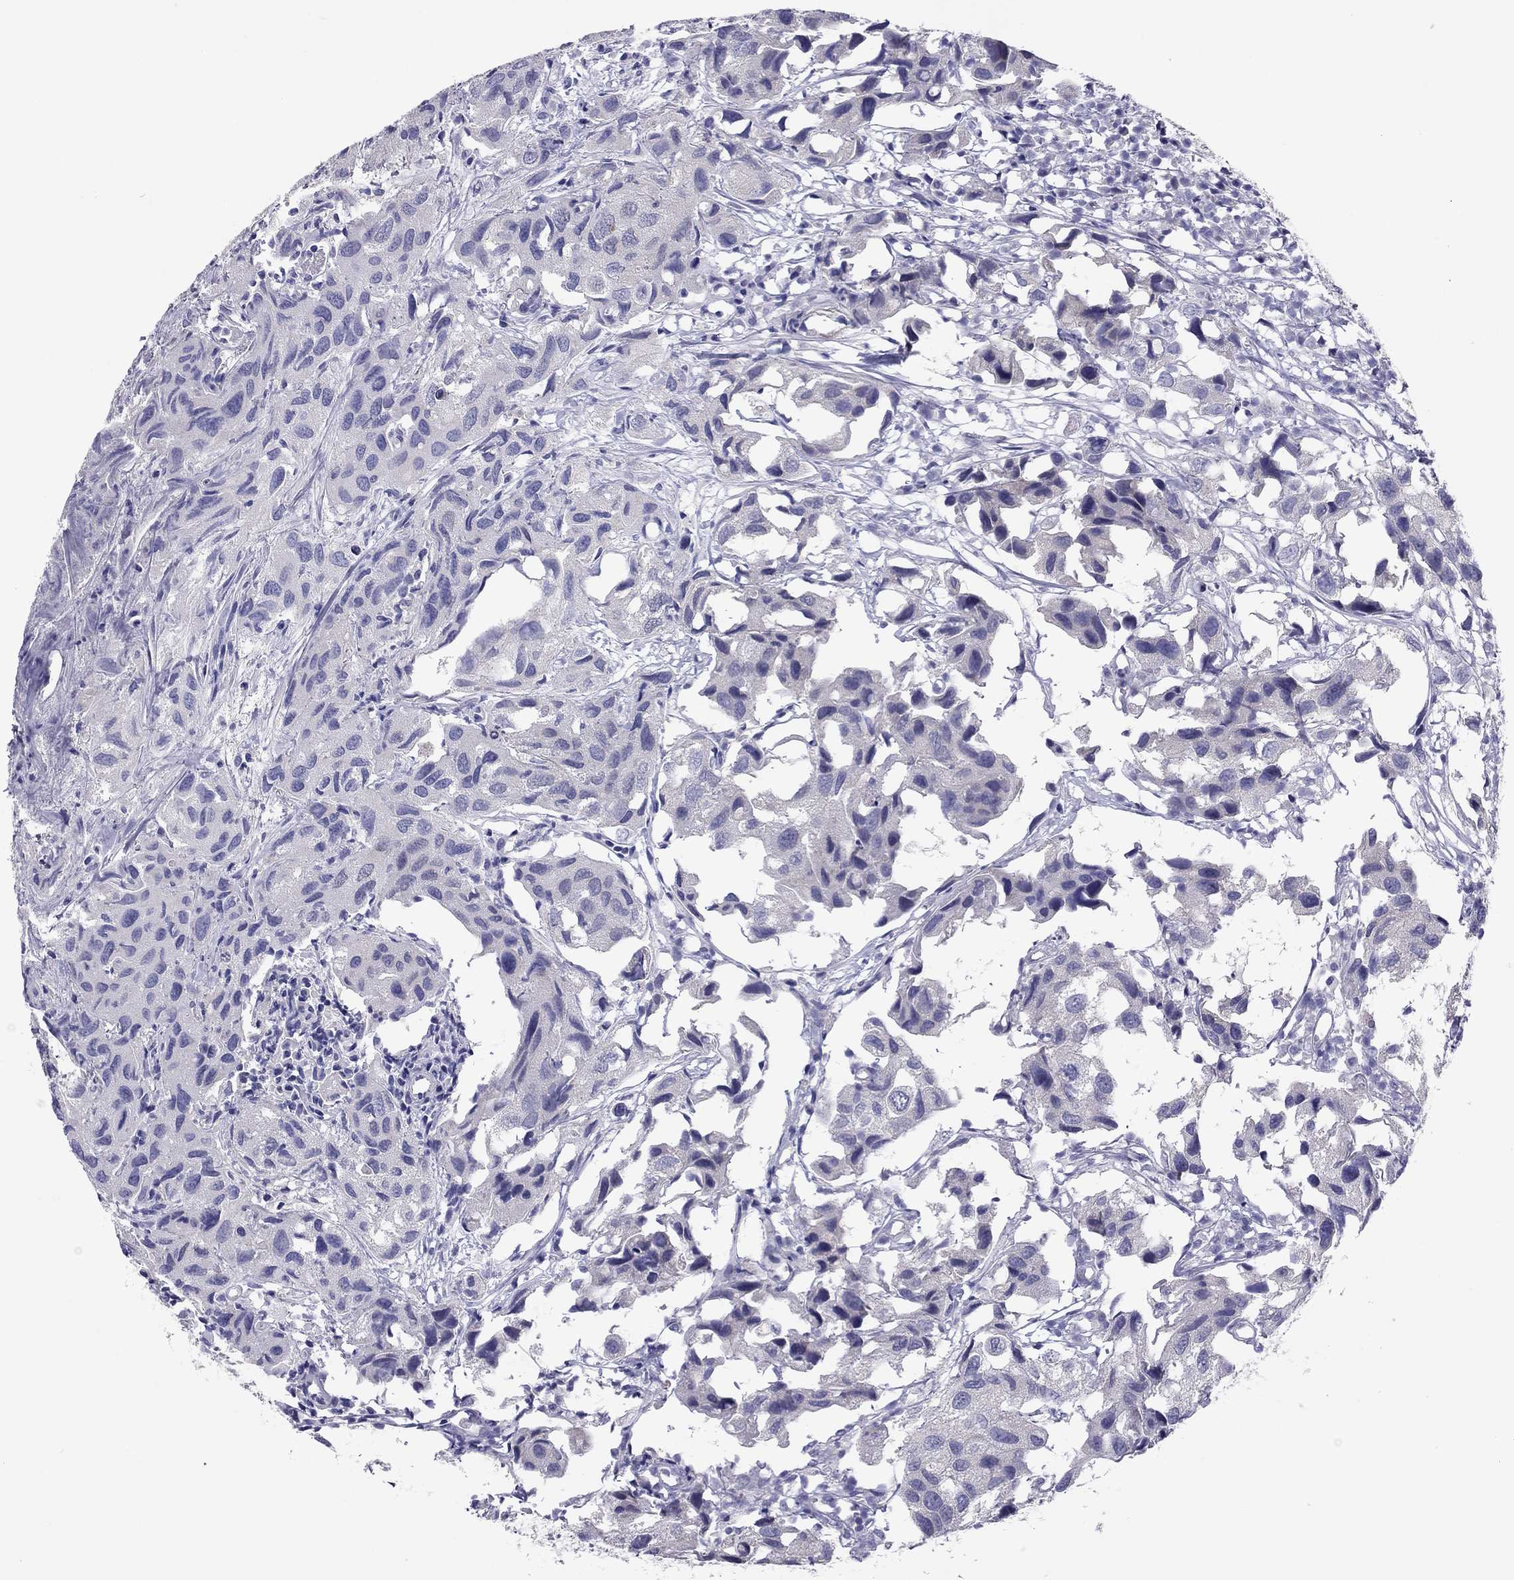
{"staining": {"intensity": "negative", "quantity": "none", "location": "none"}, "tissue": "urothelial cancer", "cell_type": "Tumor cells", "image_type": "cancer", "snomed": [{"axis": "morphology", "description": "Urothelial carcinoma, High grade"}, {"axis": "topography", "description": "Urinary bladder"}], "caption": "The IHC micrograph has no significant positivity in tumor cells of urothelial cancer tissue.", "gene": "PPP1R3A", "patient": {"sex": "male", "age": 79}}